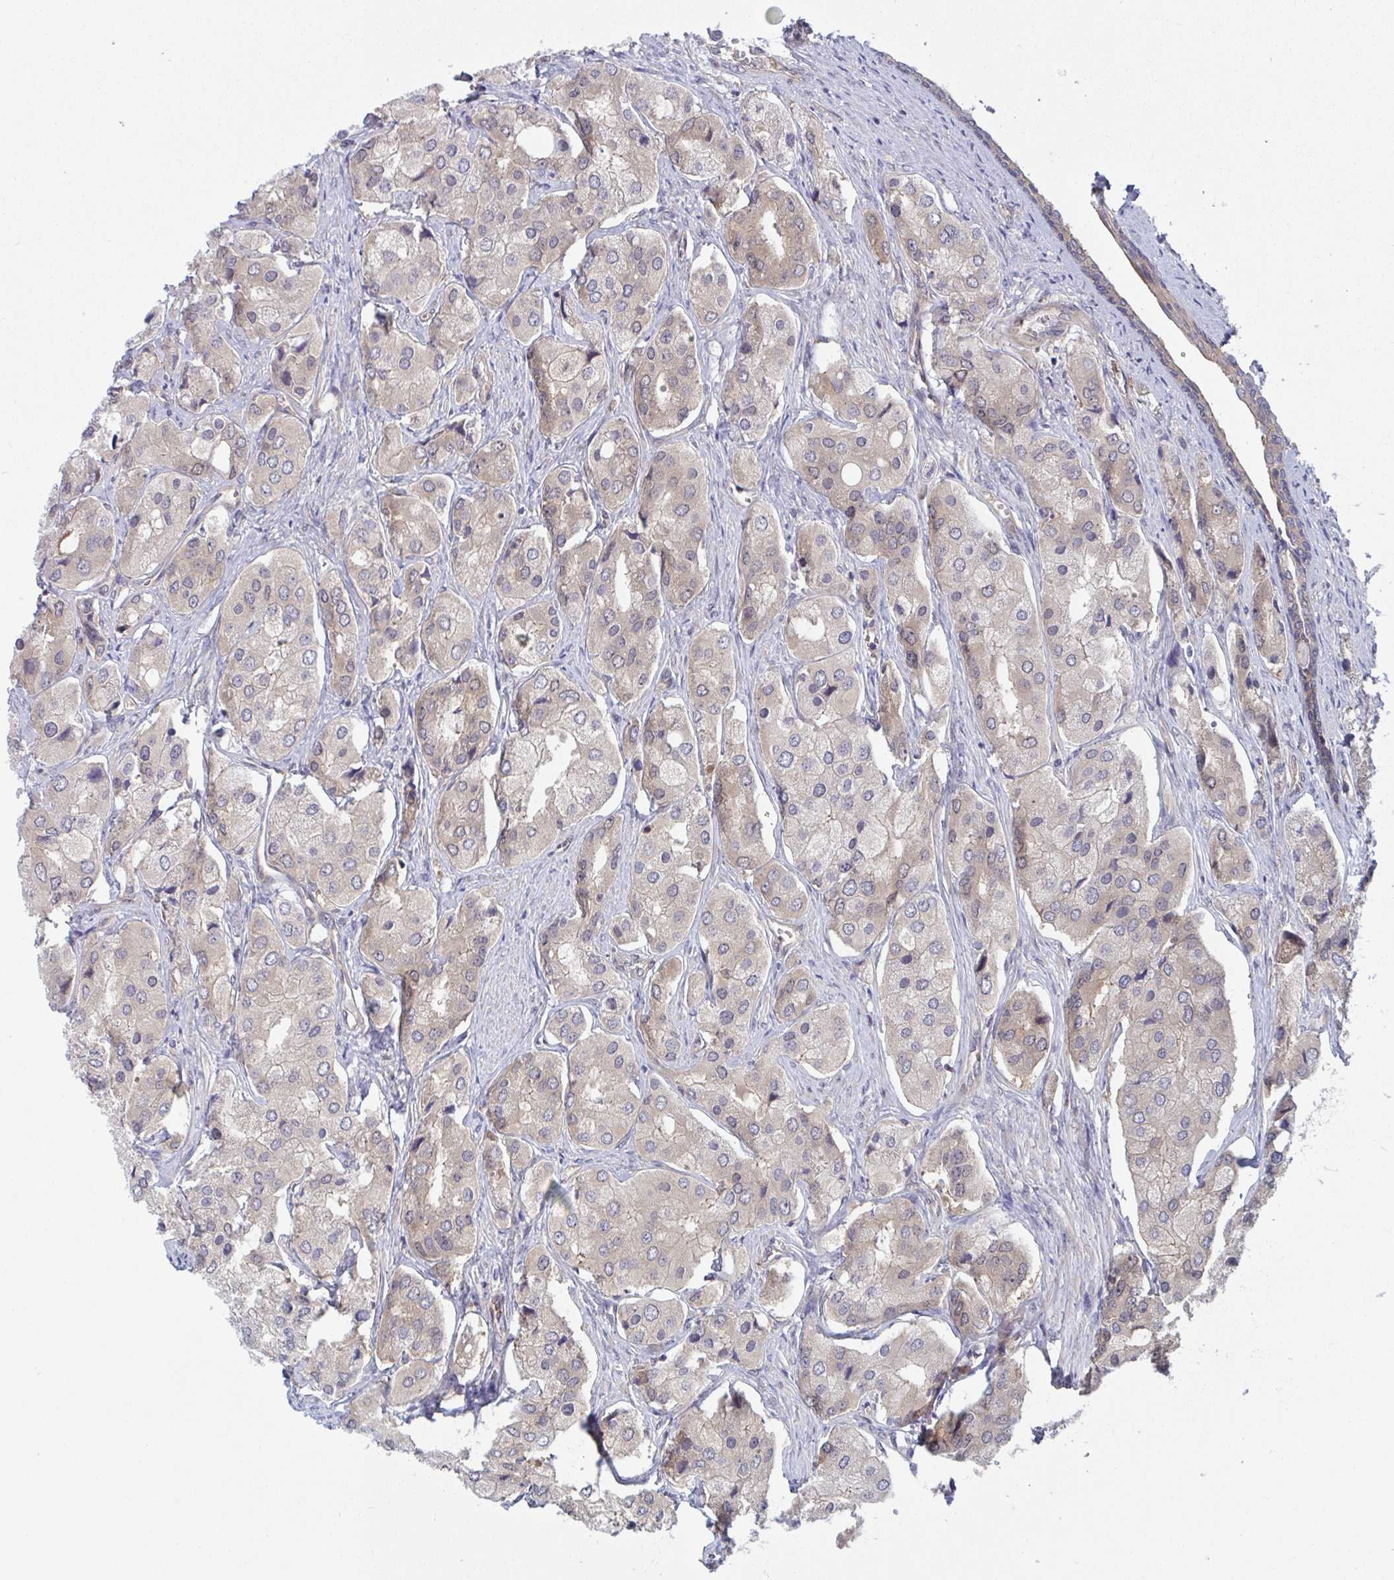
{"staining": {"intensity": "weak", "quantity": "<25%", "location": "cytoplasmic/membranous"}, "tissue": "prostate cancer", "cell_type": "Tumor cells", "image_type": "cancer", "snomed": [{"axis": "morphology", "description": "Adenocarcinoma, Low grade"}, {"axis": "topography", "description": "Prostate"}], "caption": "There is no significant expression in tumor cells of prostate cancer.", "gene": "LMNTD2", "patient": {"sex": "male", "age": 69}}